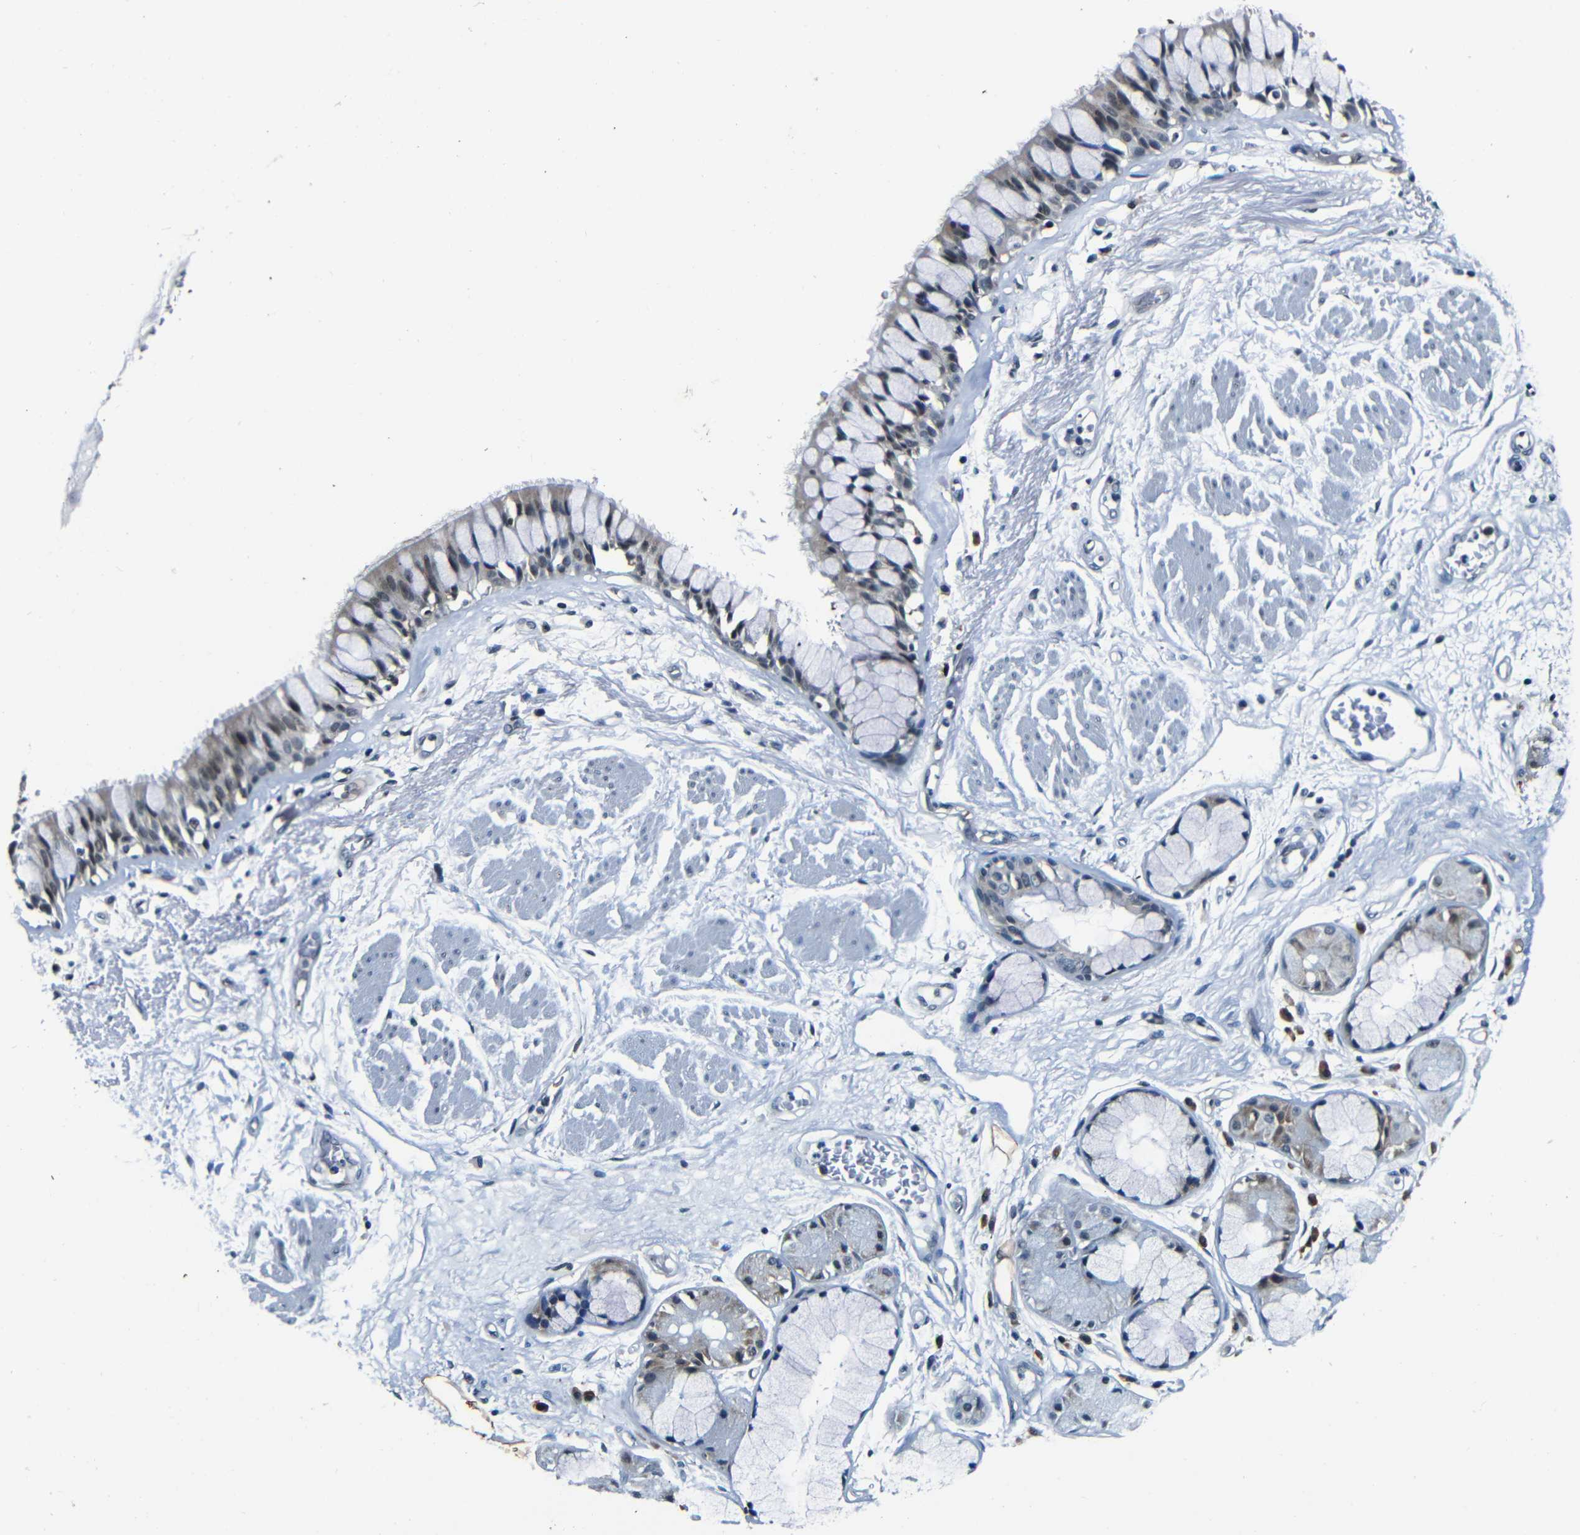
{"staining": {"intensity": "weak", "quantity": ">75%", "location": "cytoplasmic/membranous,nuclear"}, "tissue": "bronchus", "cell_type": "Respiratory epithelial cells", "image_type": "normal", "snomed": [{"axis": "morphology", "description": "Normal tissue, NOS"}, {"axis": "topography", "description": "Bronchus"}], "caption": "The micrograph displays immunohistochemical staining of benign bronchus. There is weak cytoplasmic/membranous,nuclear expression is identified in about >75% of respiratory epithelial cells.", "gene": "FOXD4L1", "patient": {"sex": "male", "age": 66}}